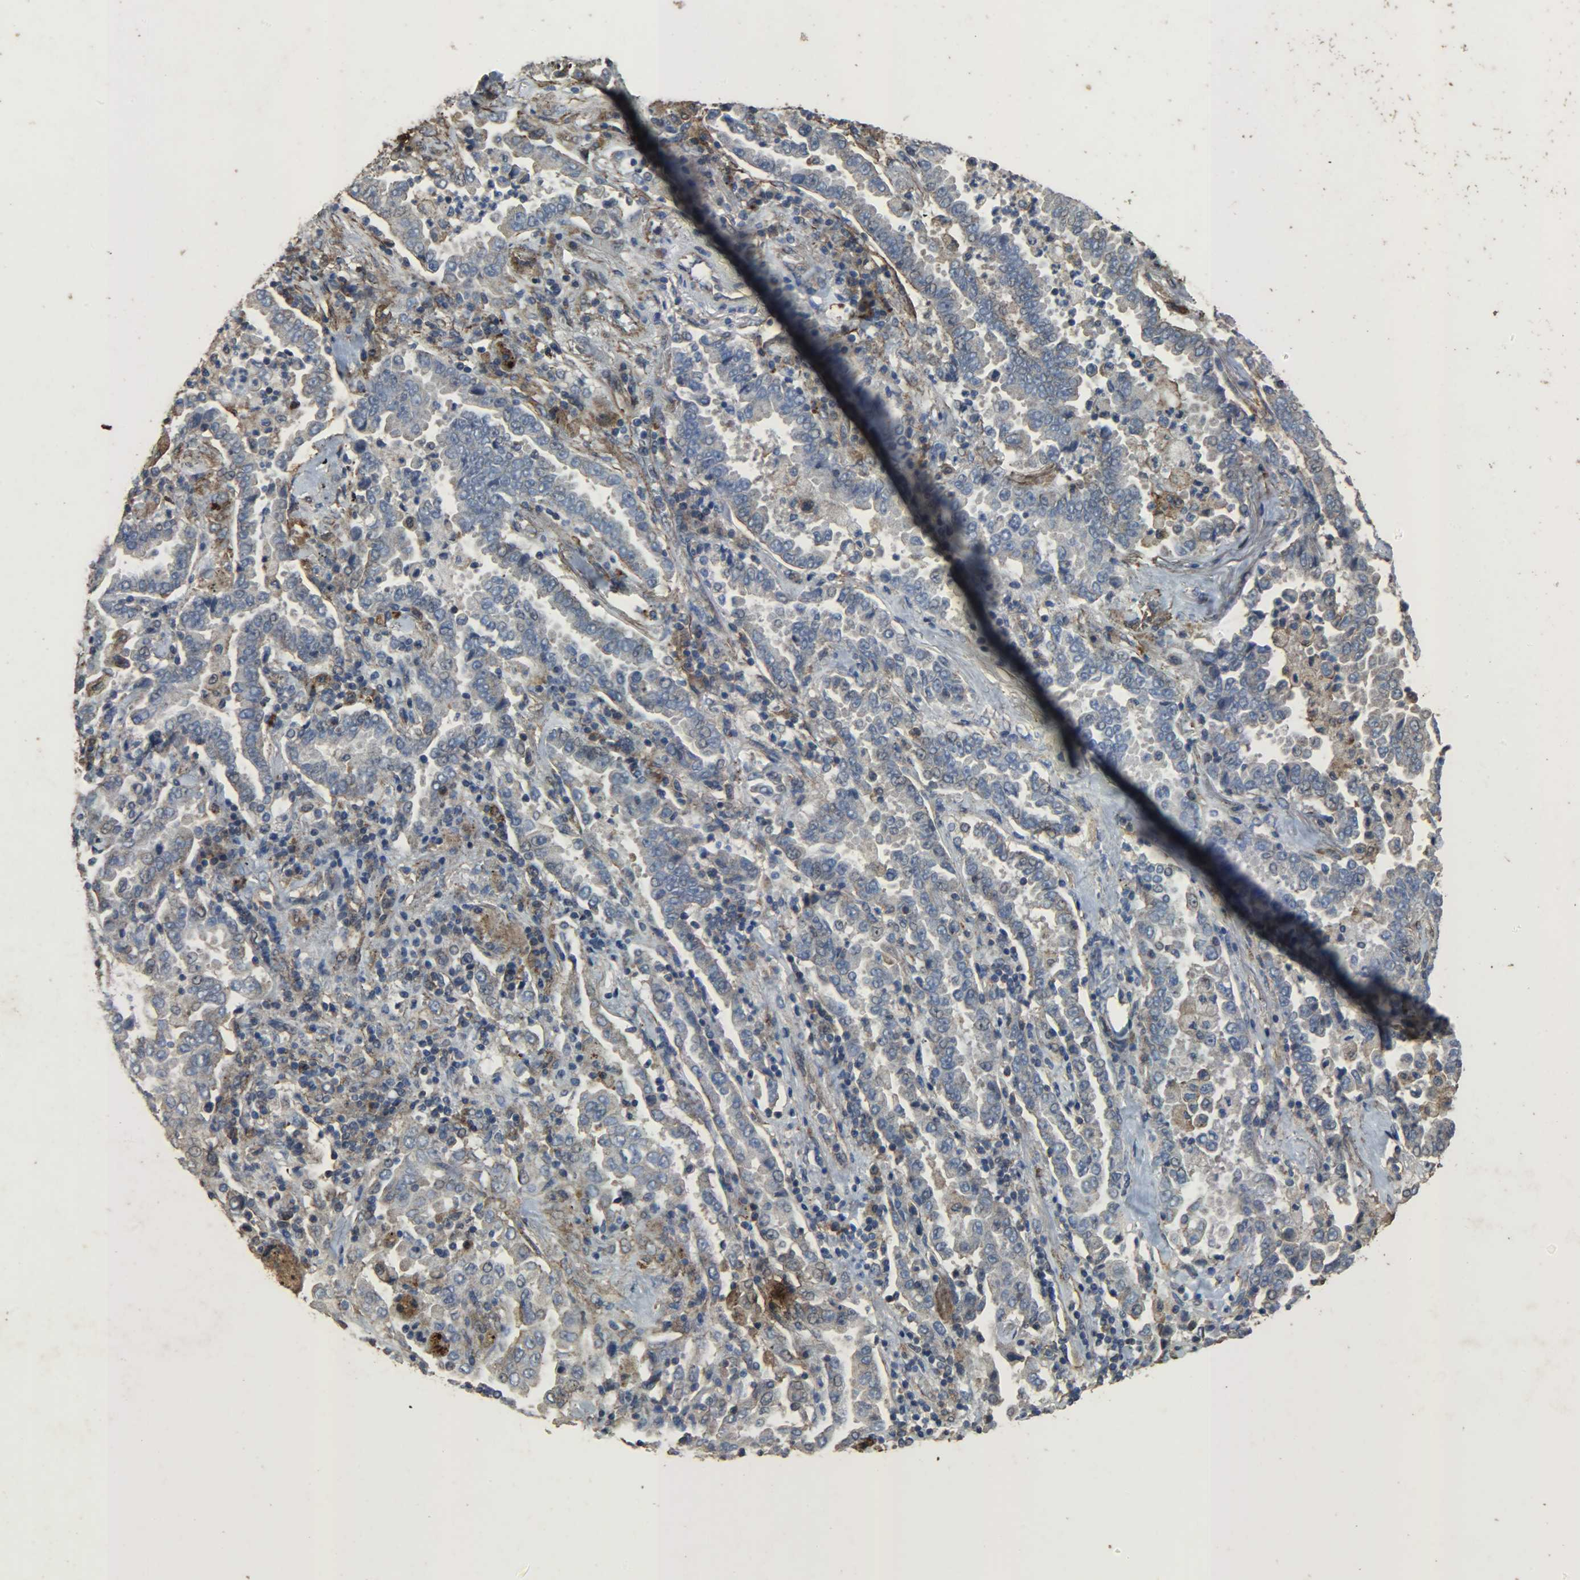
{"staining": {"intensity": "negative", "quantity": "none", "location": "none"}, "tissue": "lung cancer", "cell_type": "Tumor cells", "image_type": "cancer", "snomed": [{"axis": "morphology", "description": "Normal tissue, NOS"}, {"axis": "morphology", "description": "Inflammation, NOS"}, {"axis": "morphology", "description": "Adenocarcinoma, NOS"}, {"axis": "topography", "description": "Lung"}], "caption": "DAB immunohistochemical staining of human lung adenocarcinoma demonstrates no significant staining in tumor cells.", "gene": "TPM4", "patient": {"sex": "female", "age": 64}}